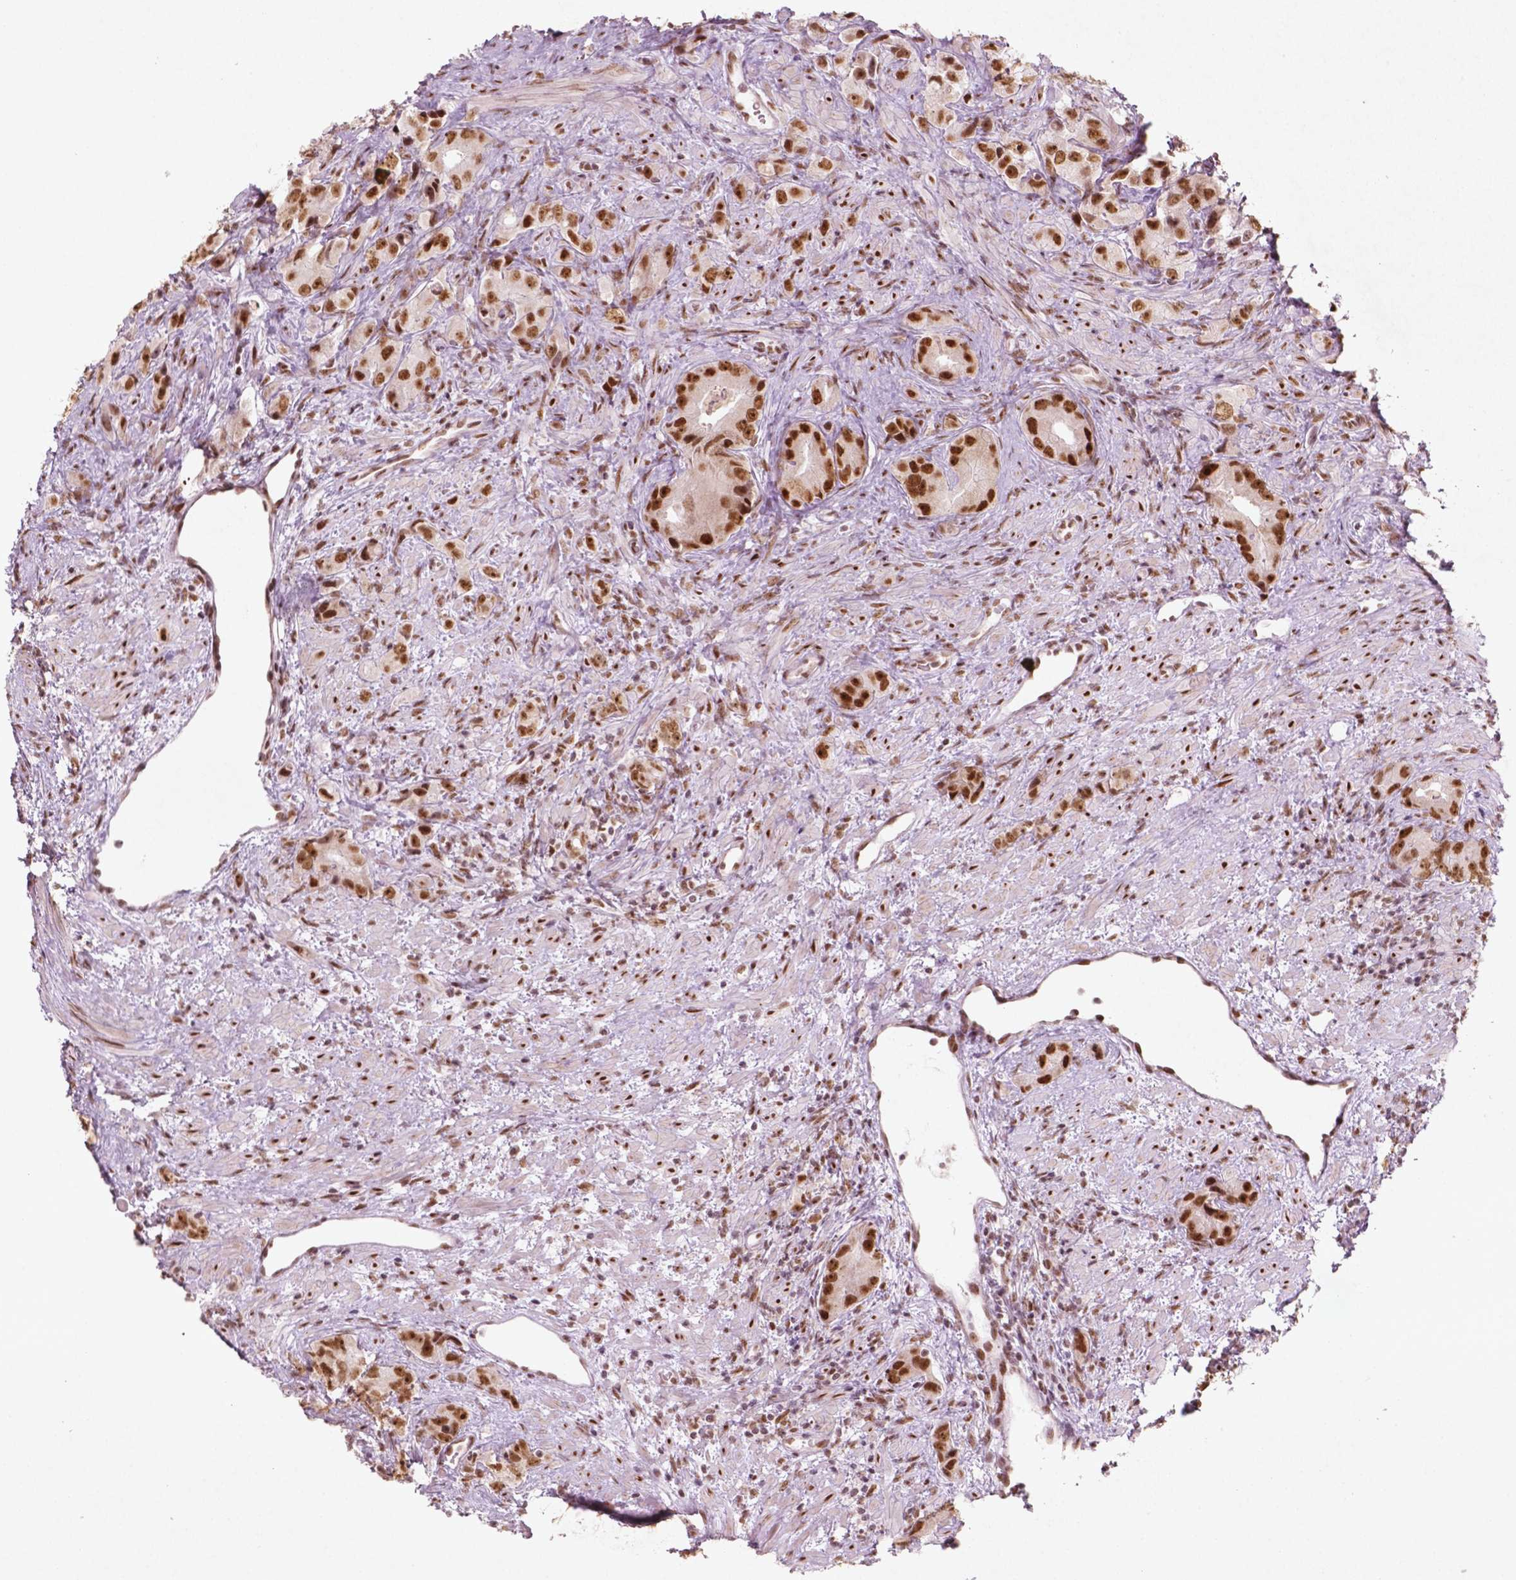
{"staining": {"intensity": "strong", "quantity": ">75%", "location": "nuclear"}, "tissue": "prostate cancer", "cell_type": "Tumor cells", "image_type": "cancer", "snomed": [{"axis": "morphology", "description": "Adenocarcinoma, High grade"}, {"axis": "topography", "description": "Prostate"}], "caption": "The photomicrograph reveals immunohistochemical staining of prostate cancer. There is strong nuclear expression is appreciated in about >75% of tumor cells. The staining was performed using DAB (3,3'-diaminobenzidine), with brown indicating positive protein expression. Nuclei are stained blue with hematoxylin.", "gene": "HMG20B", "patient": {"sex": "male", "age": 90}}